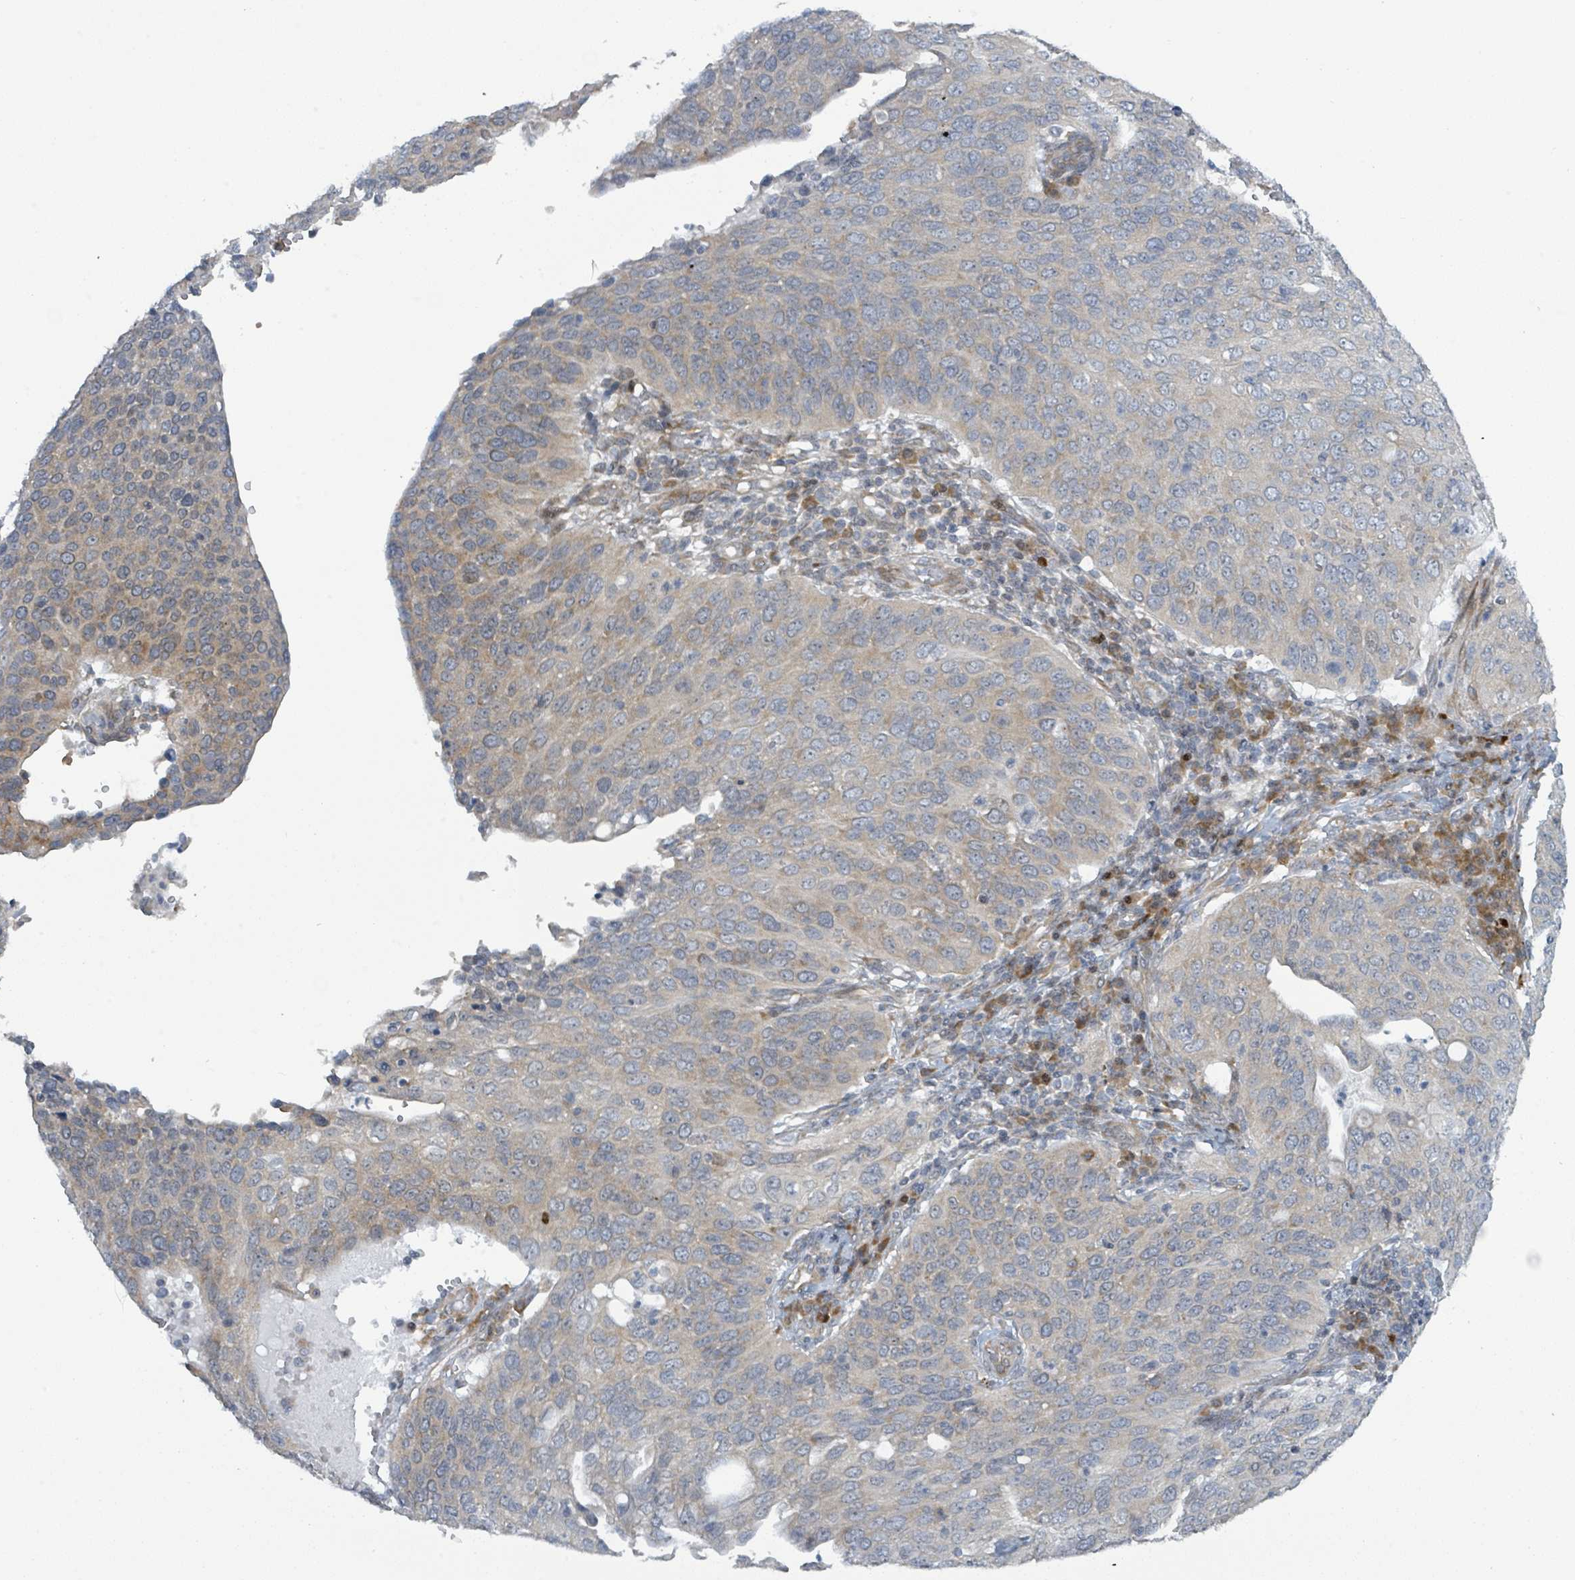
{"staining": {"intensity": "weak", "quantity": "25%-75%", "location": "cytoplasmic/membranous"}, "tissue": "cervical cancer", "cell_type": "Tumor cells", "image_type": "cancer", "snomed": [{"axis": "morphology", "description": "Squamous cell carcinoma, NOS"}, {"axis": "topography", "description": "Cervix"}], "caption": "Cervical squamous cell carcinoma was stained to show a protein in brown. There is low levels of weak cytoplasmic/membranous expression in approximately 25%-75% of tumor cells. The staining is performed using DAB brown chromogen to label protein expression. The nuclei are counter-stained blue using hematoxylin.", "gene": "RPL32", "patient": {"sex": "female", "age": 36}}